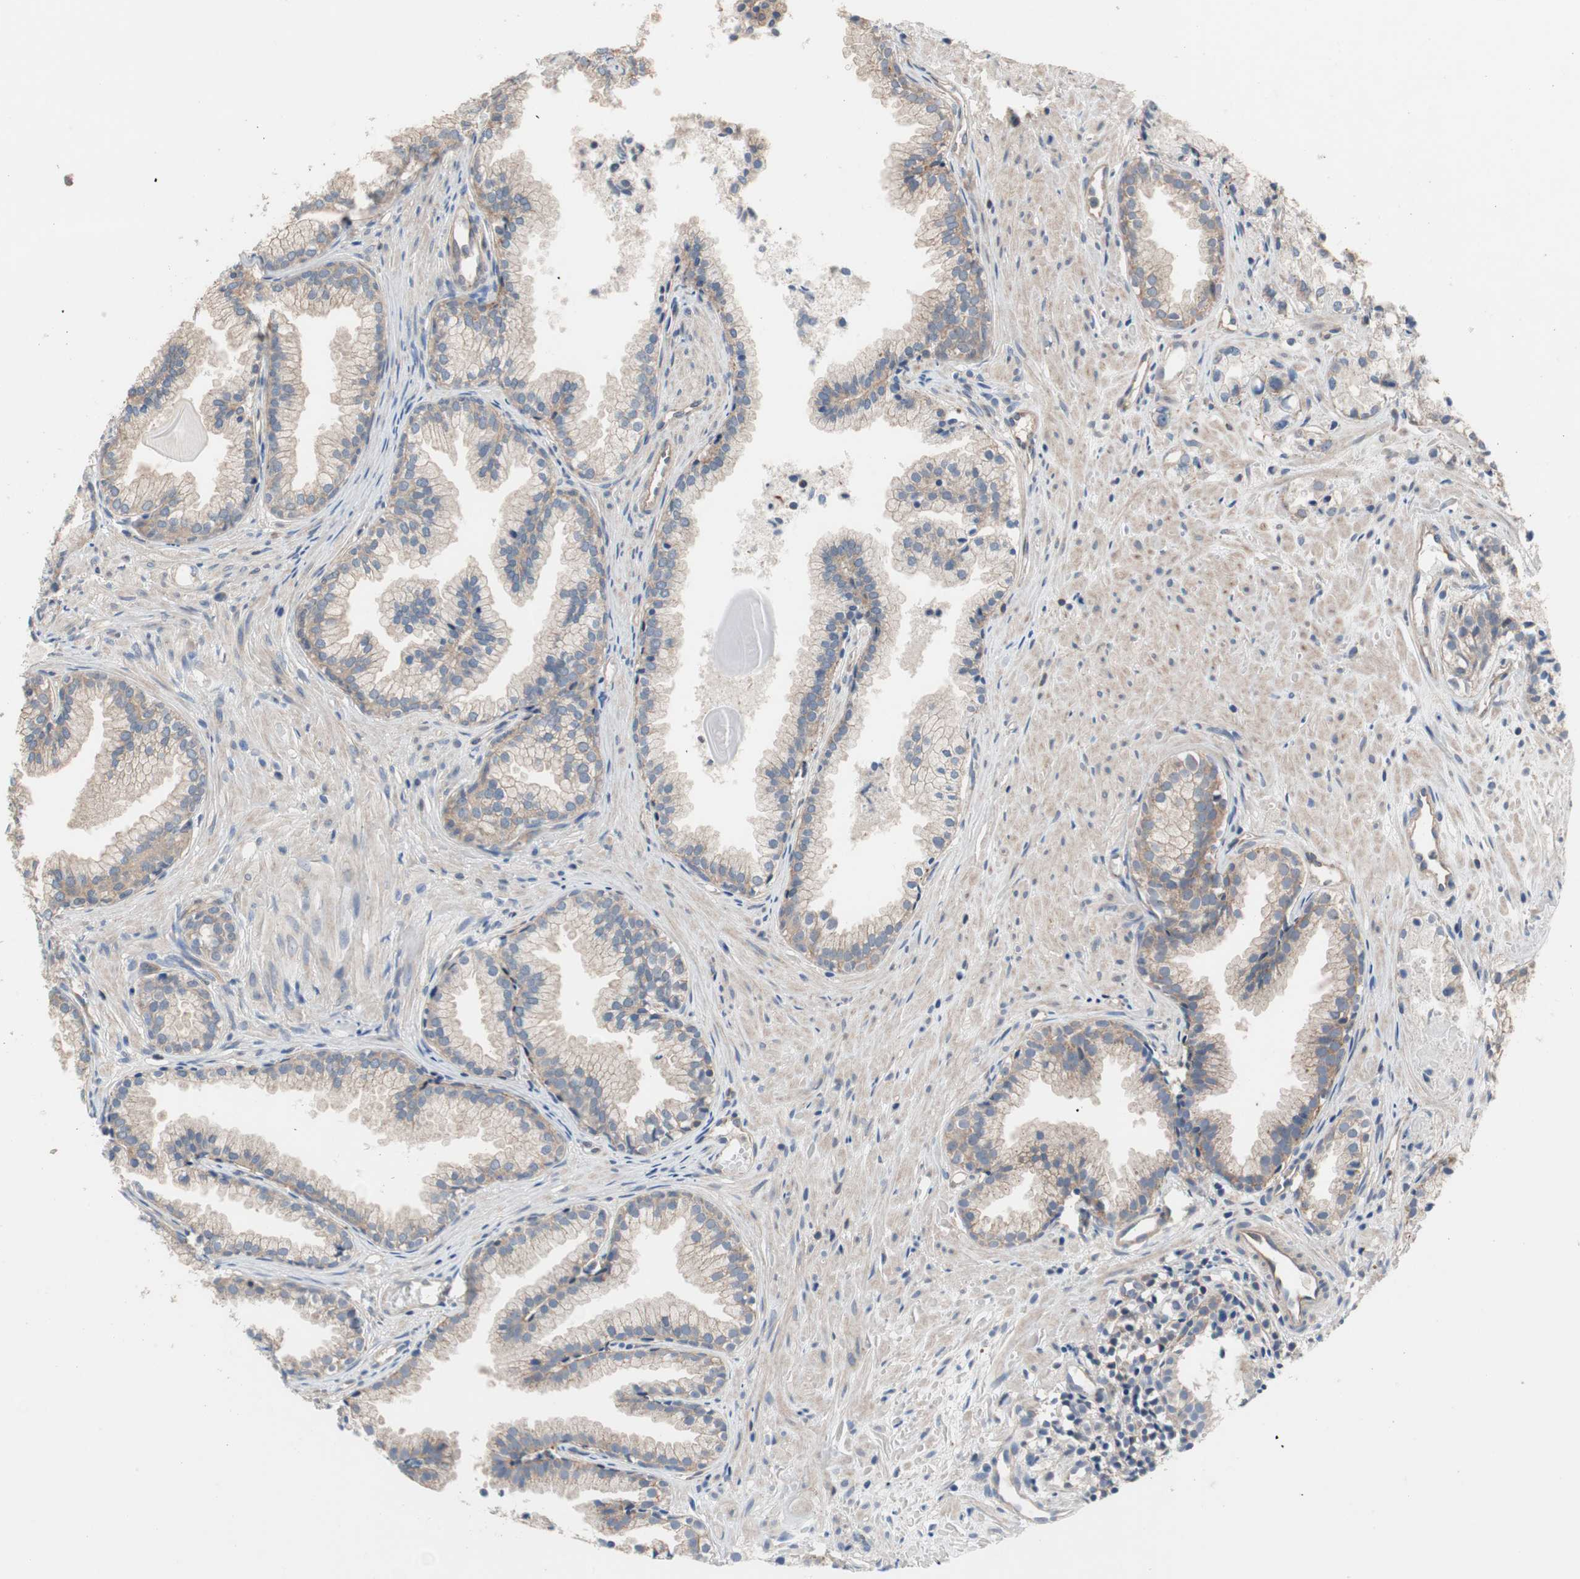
{"staining": {"intensity": "weak", "quantity": ">75%", "location": "cytoplasmic/membranous"}, "tissue": "prostate cancer", "cell_type": "Tumor cells", "image_type": "cancer", "snomed": [{"axis": "morphology", "description": "Adenocarcinoma, Low grade"}, {"axis": "topography", "description": "Prostate"}], "caption": "Human prostate cancer stained with a brown dye displays weak cytoplasmic/membranous positive expression in approximately >75% of tumor cells.", "gene": "MAP4K2", "patient": {"sex": "male", "age": 72}}